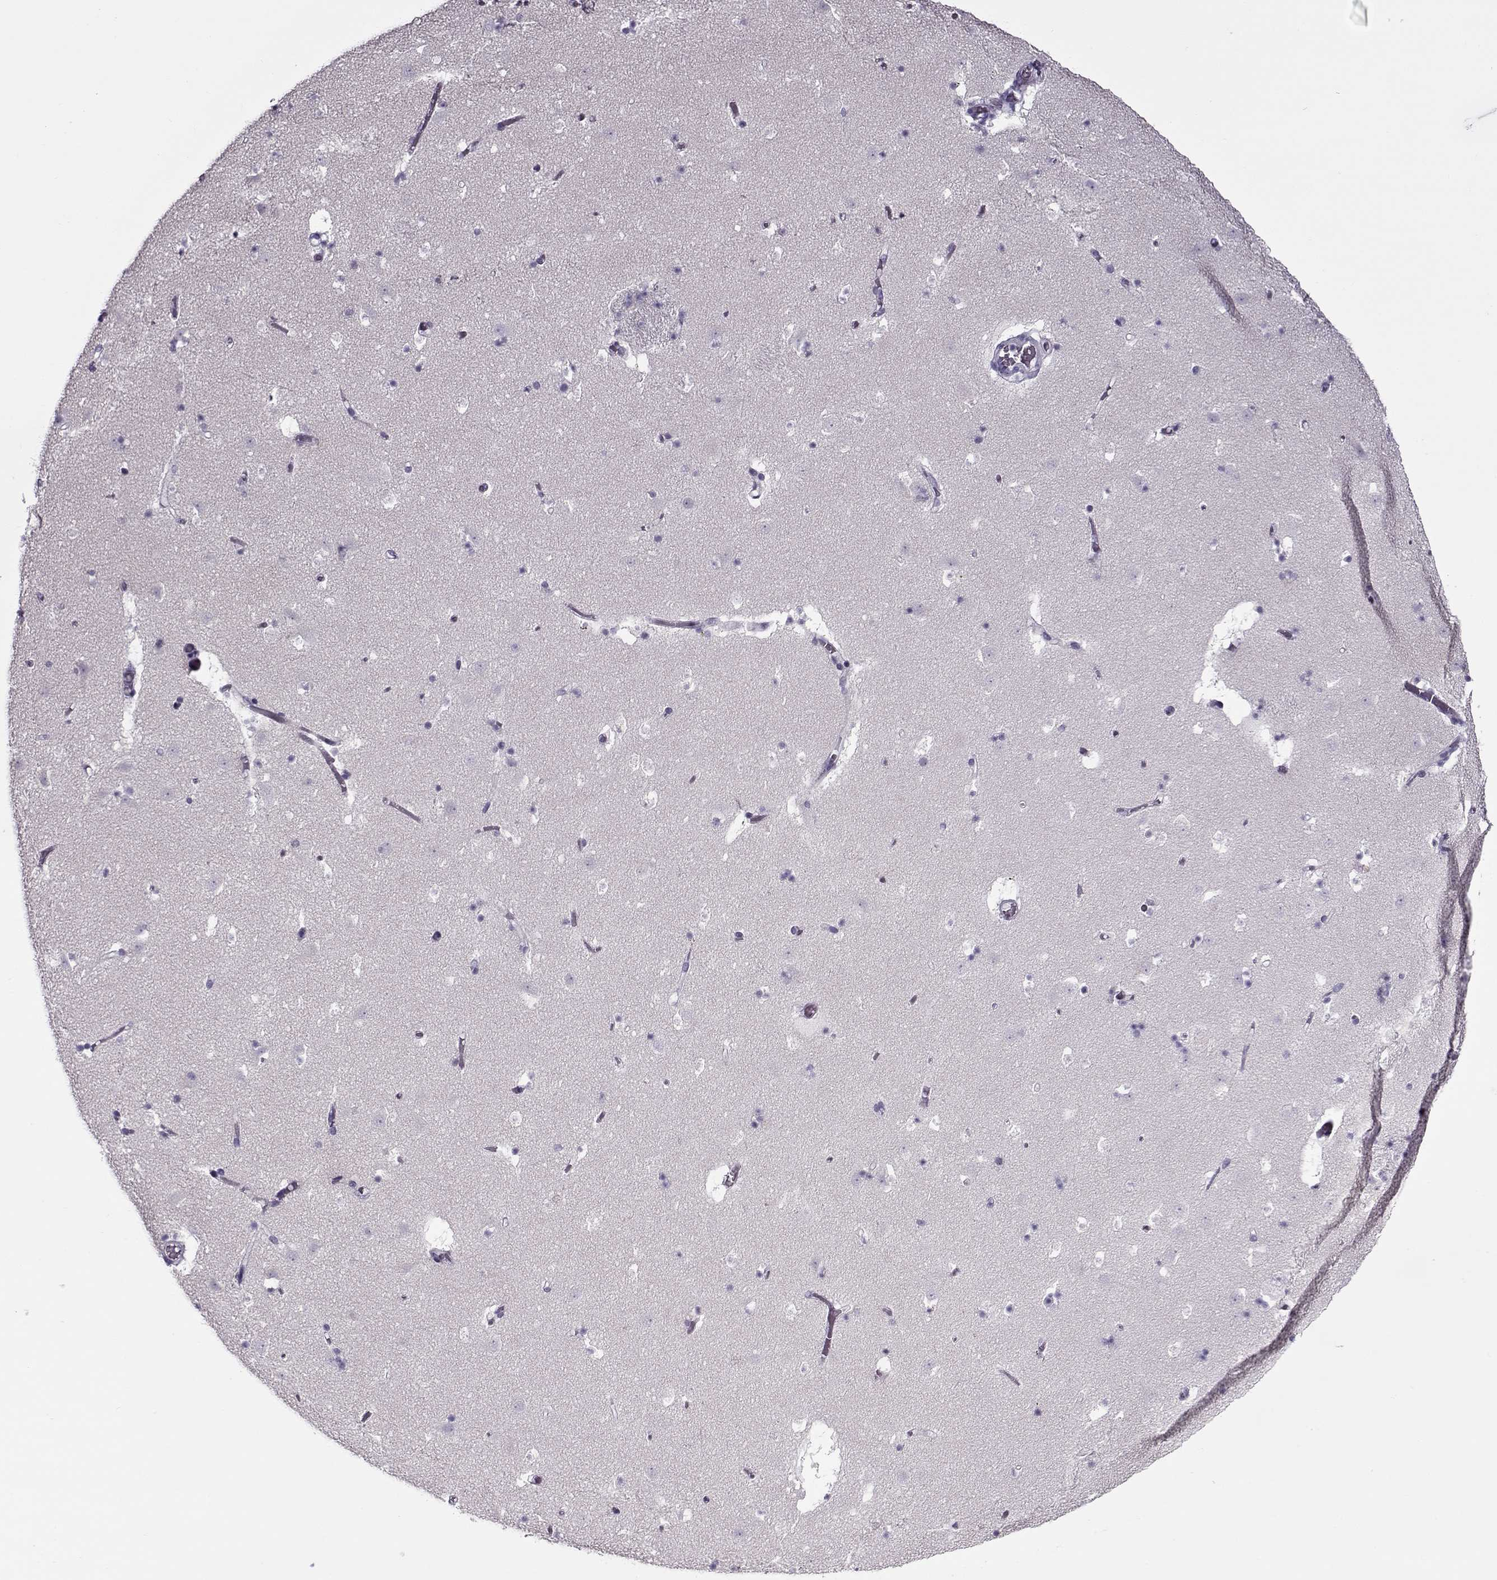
{"staining": {"intensity": "negative", "quantity": "none", "location": "none"}, "tissue": "caudate", "cell_type": "Glial cells", "image_type": "normal", "snomed": [{"axis": "morphology", "description": "Normal tissue, NOS"}, {"axis": "topography", "description": "Lateral ventricle wall"}], "caption": "The photomicrograph demonstrates no staining of glial cells in benign caudate.", "gene": "GAGE10", "patient": {"sex": "female", "age": 42}}